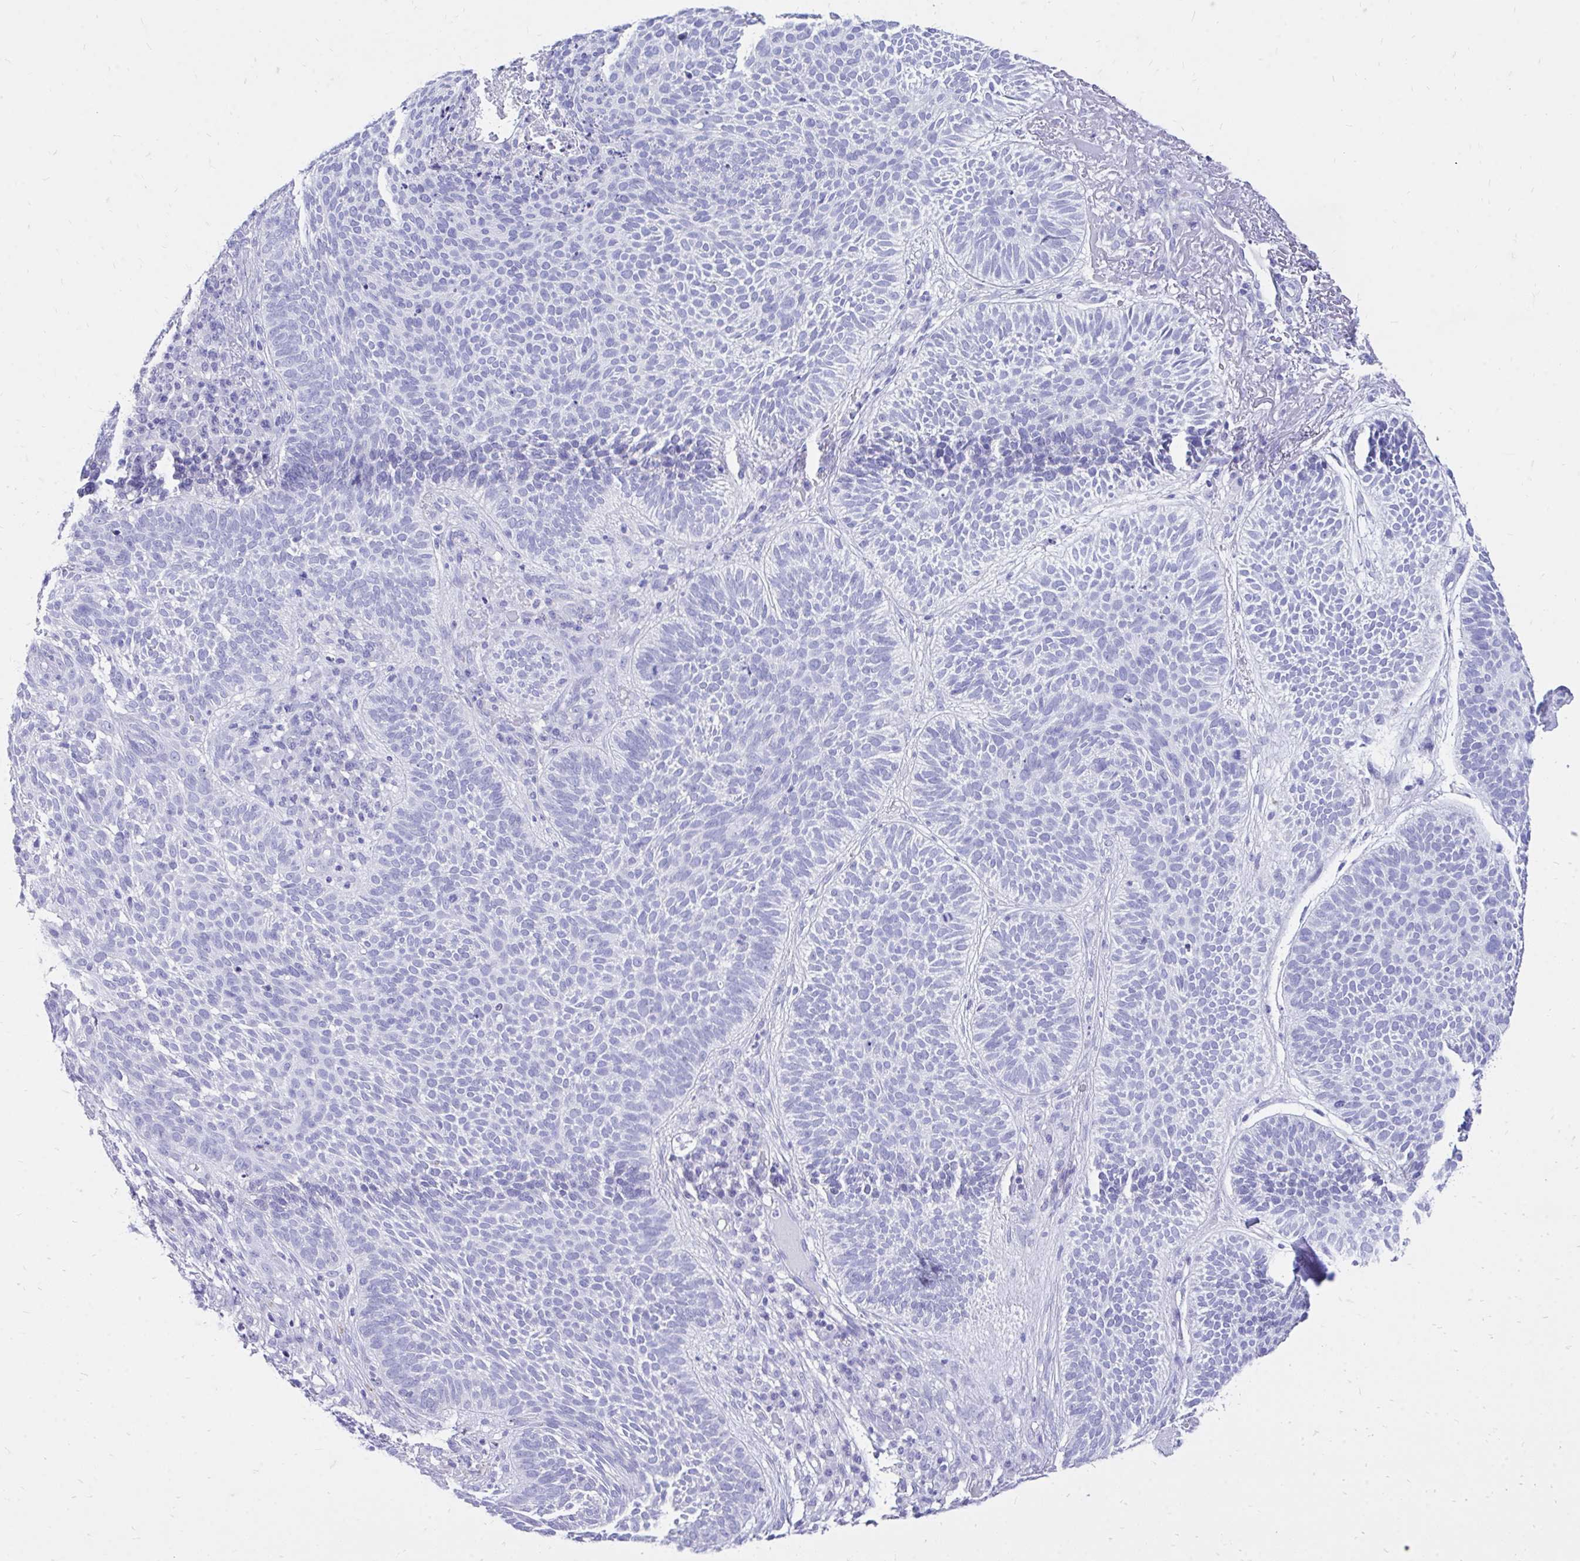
{"staining": {"intensity": "negative", "quantity": "none", "location": "none"}, "tissue": "skin cancer", "cell_type": "Tumor cells", "image_type": "cancer", "snomed": [{"axis": "morphology", "description": "Basal cell carcinoma"}, {"axis": "topography", "description": "Skin"}, {"axis": "topography", "description": "Skin of face"}], "caption": "DAB immunohistochemical staining of human basal cell carcinoma (skin) shows no significant staining in tumor cells.", "gene": "MON1A", "patient": {"sex": "female", "age": 82}}